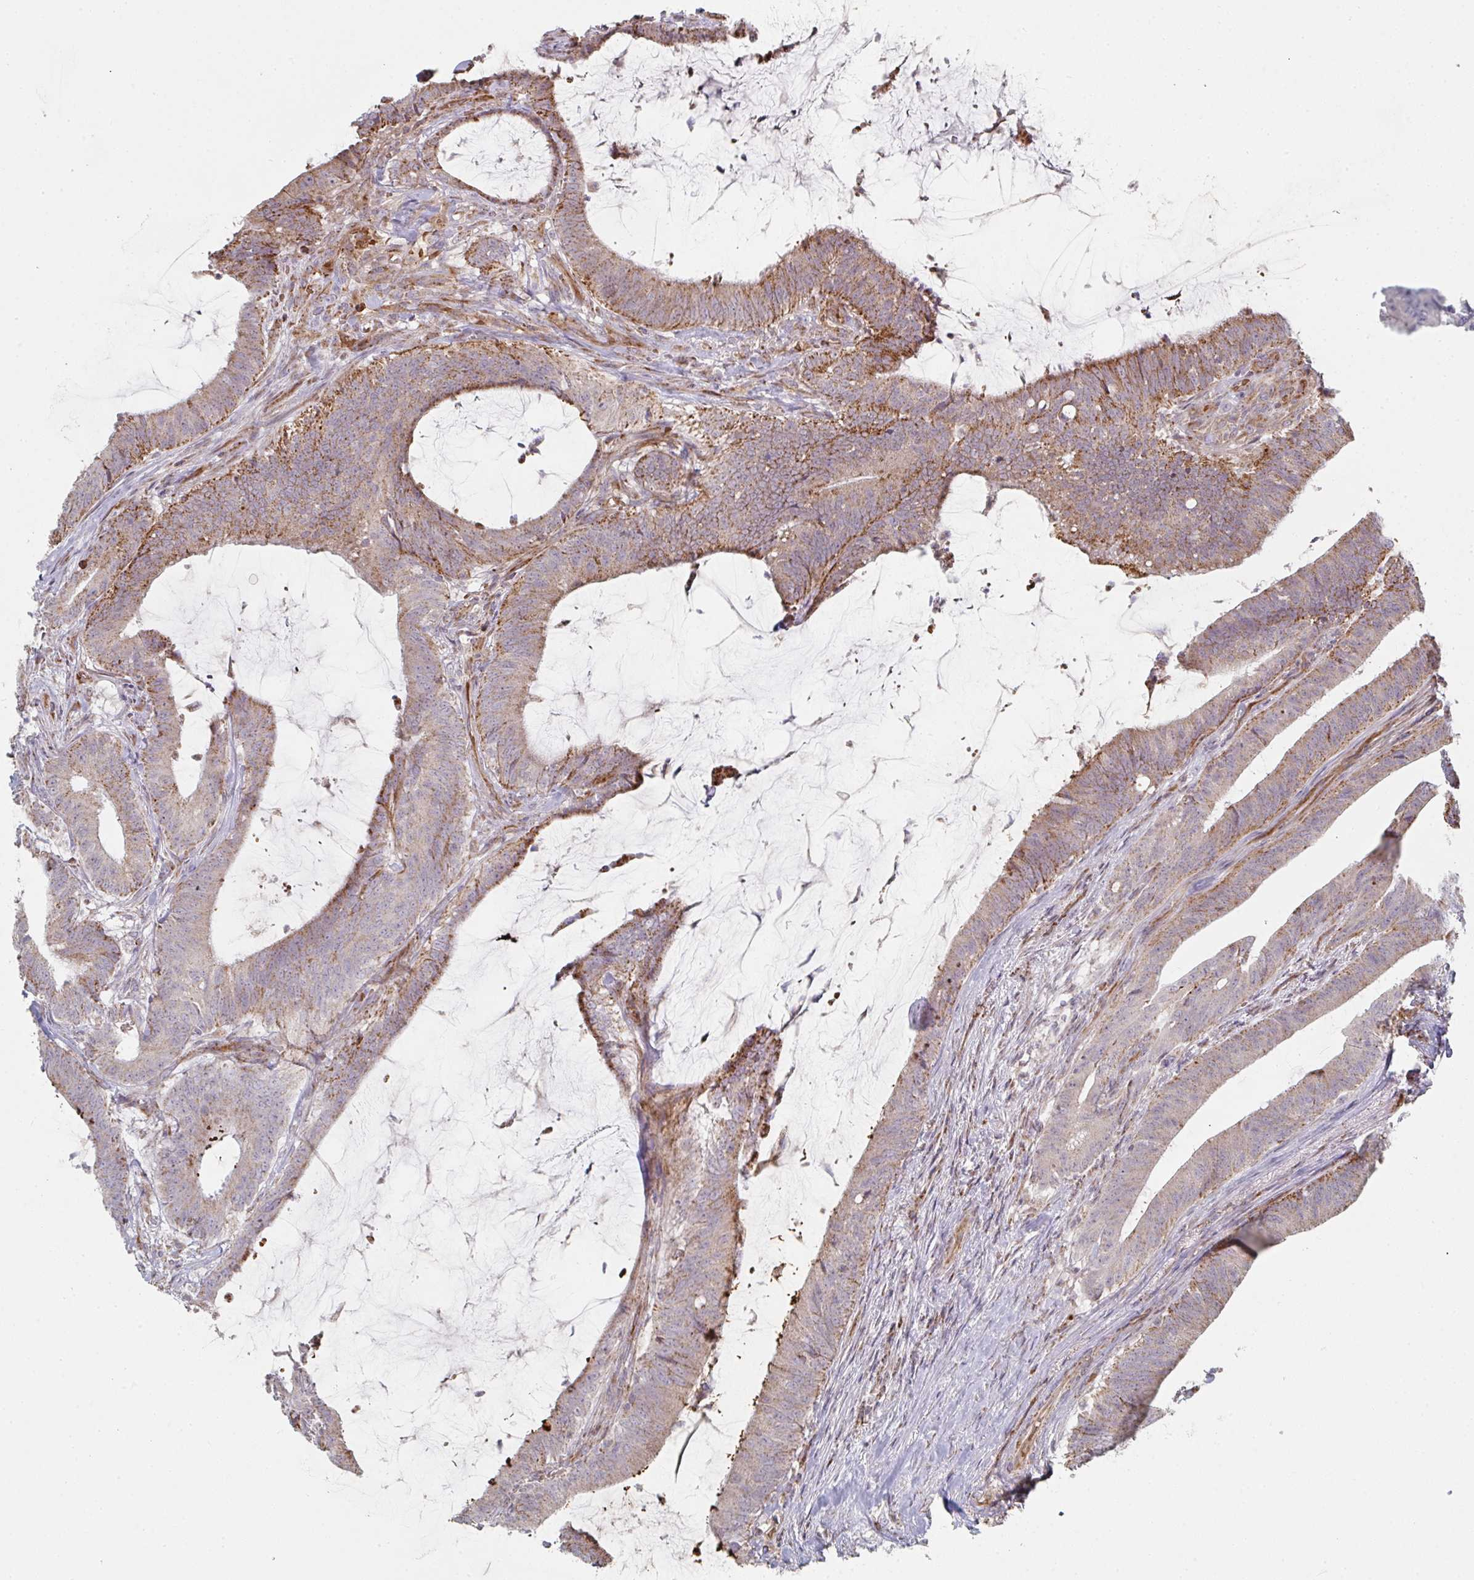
{"staining": {"intensity": "moderate", "quantity": ">75%", "location": "cytoplasmic/membranous"}, "tissue": "colorectal cancer", "cell_type": "Tumor cells", "image_type": "cancer", "snomed": [{"axis": "morphology", "description": "Adenocarcinoma, NOS"}, {"axis": "topography", "description": "Colon"}], "caption": "Human colorectal cancer (adenocarcinoma) stained with a brown dye displays moderate cytoplasmic/membranous positive expression in approximately >75% of tumor cells.", "gene": "ZNF526", "patient": {"sex": "female", "age": 43}}